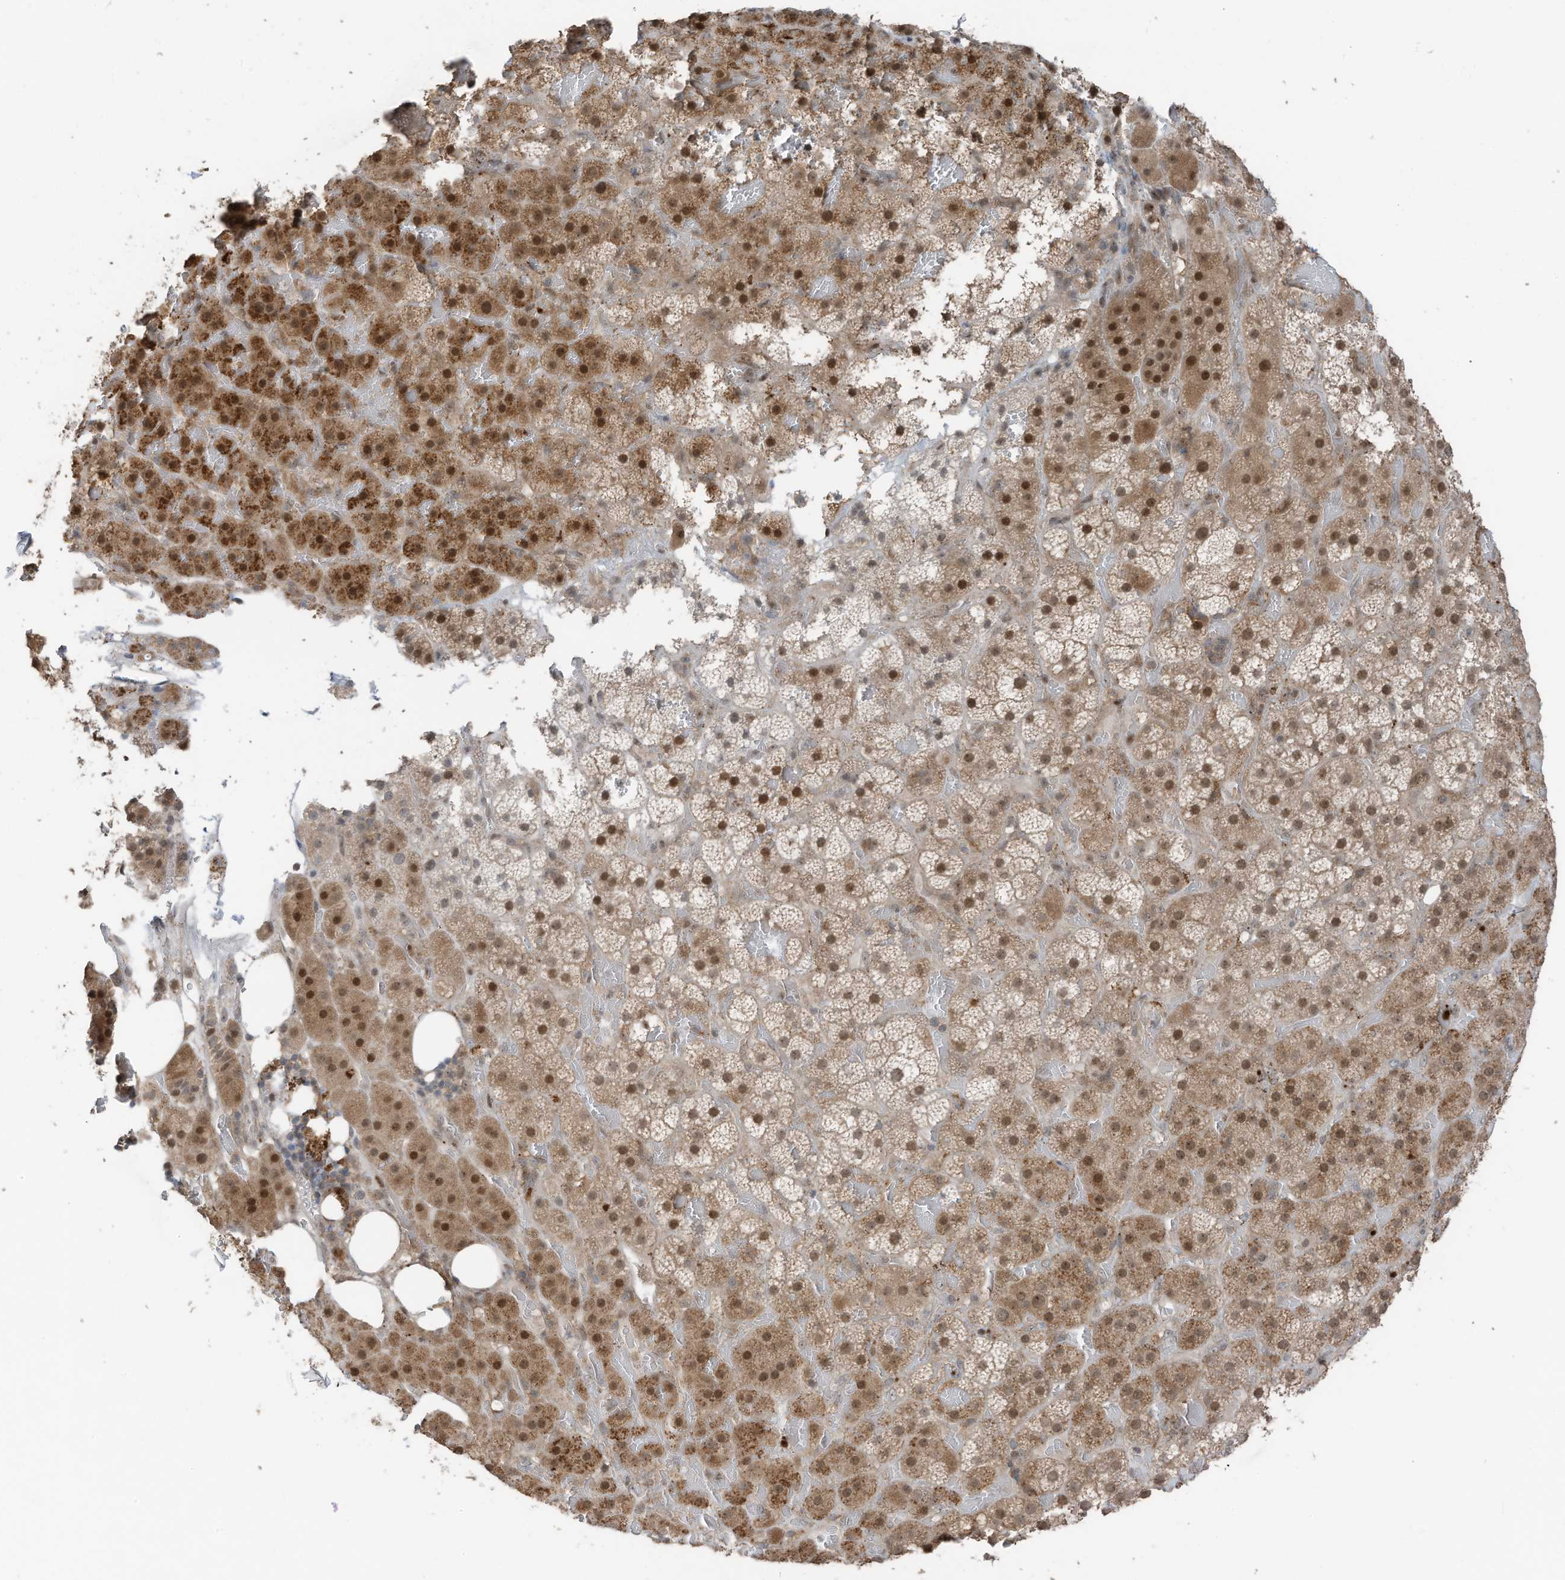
{"staining": {"intensity": "moderate", "quantity": ">75%", "location": "cytoplasmic/membranous,nuclear"}, "tissue": "adrenal gland", "cell_type": "Glandular cells", "image_type": "normal", "snomed": [{"axis": "morphology", "description": "Normal tissue, NOS"}, {"axis": "topography", "description": "Adrenal gland"}], "caption": "A brown stain shows moderate cytoplasmic/membranous,nuclear expression of a protein in glandular cells of normal human adrenal gland.", "gene": "TXNDC9", "patient": {"sex": "female", "age": 59}}